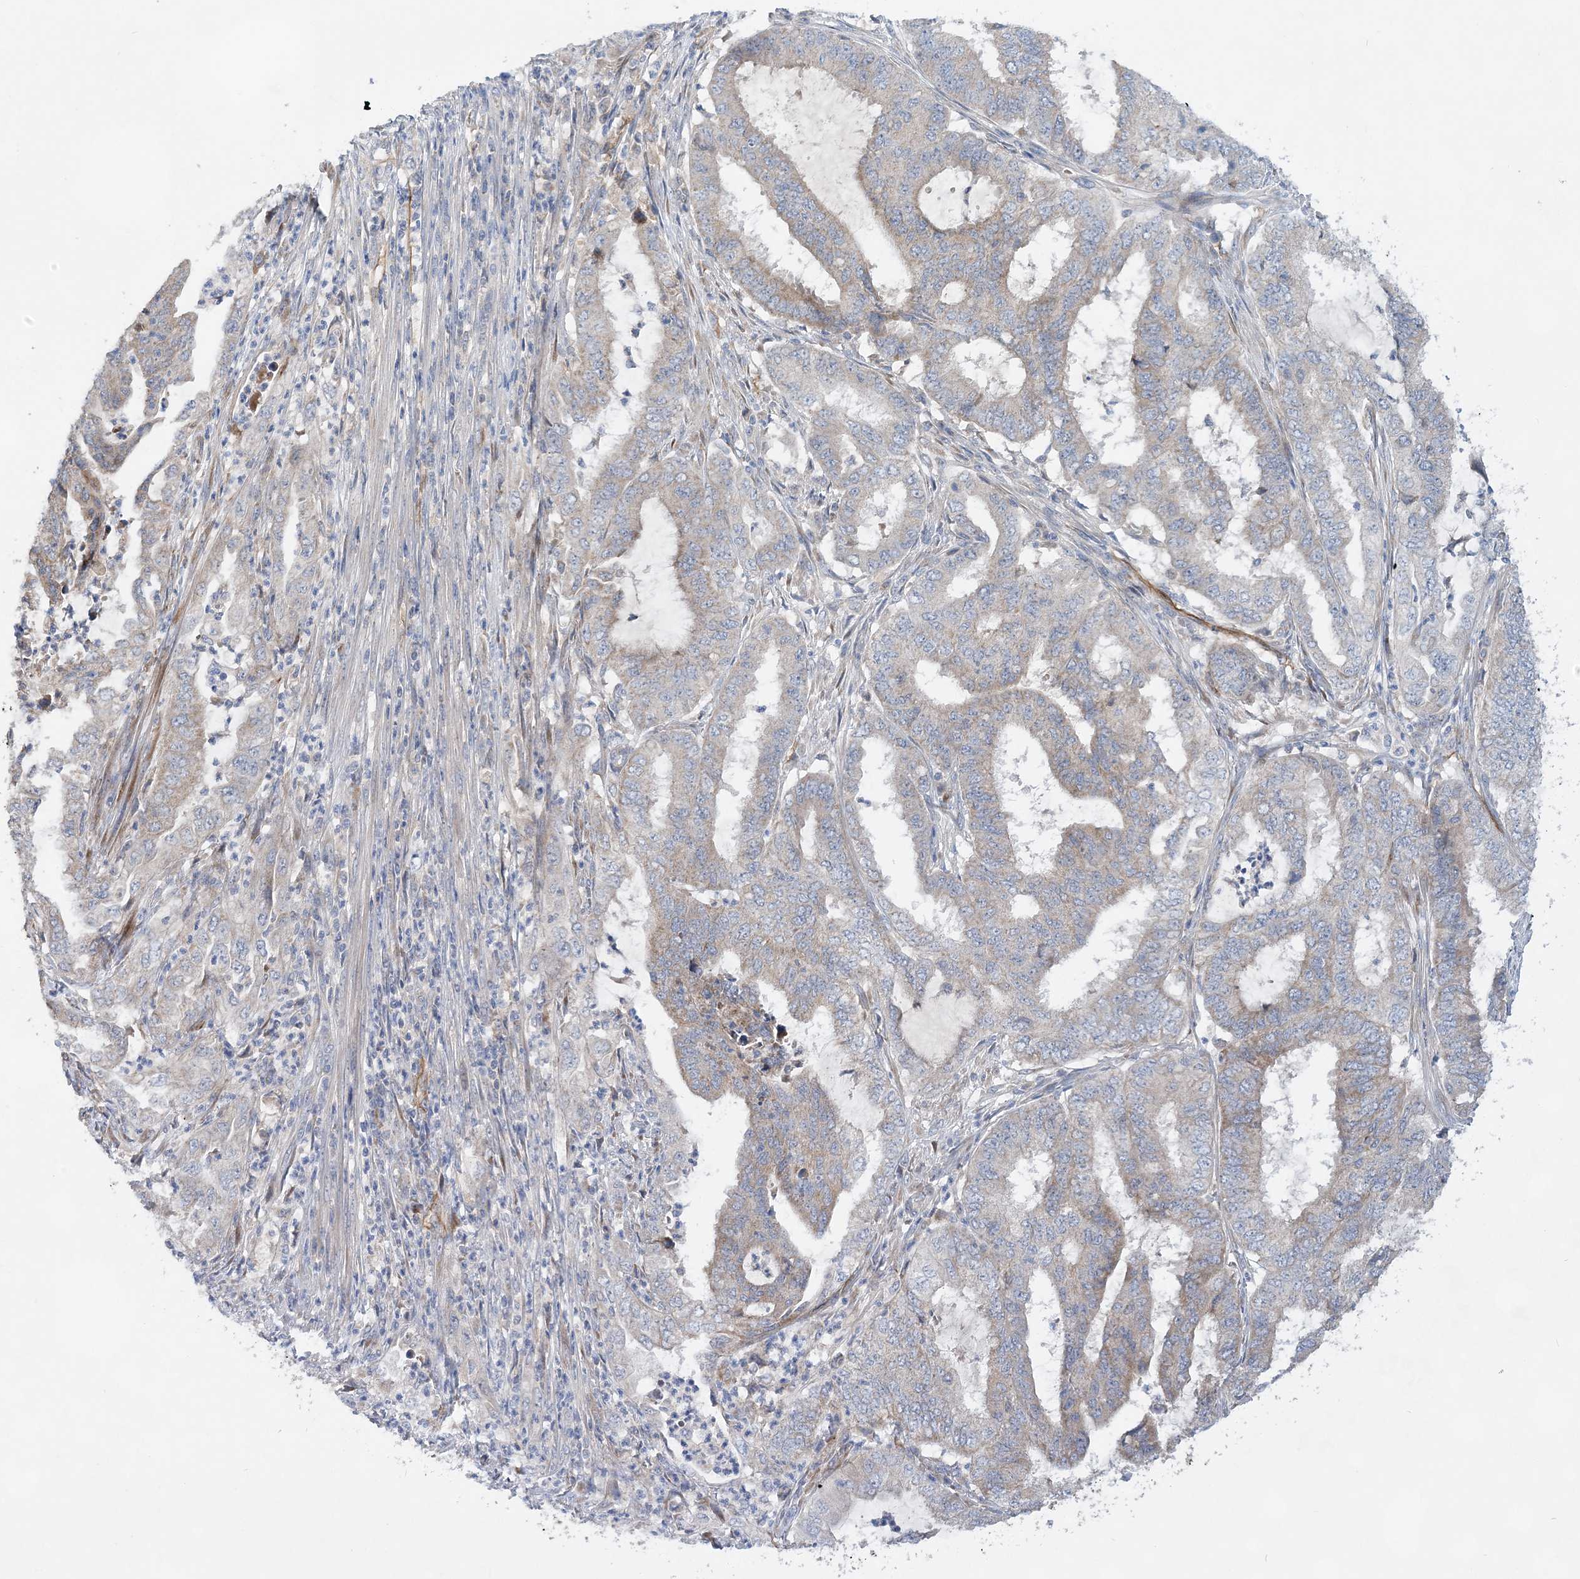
{"staining": {"intensity": "weak", "quantity": "<25%", "location": "cytoplasmic/membranous"}, "tissue": "endometrial cancer", "cell_type": "Tumor cells", "image_type": "cancer", "snomed": [{"axis": "morphology", "description": "Adenocarcinoma, NOS"}, {"axis": "topography", "description": "Endometrium"}], "caption": "Immunohistochemistry of endometrial cancer exhibits no expression in tumor cells.", "gene": "TRAPPC13", "patient": {"sex": "female", "age": 51}}